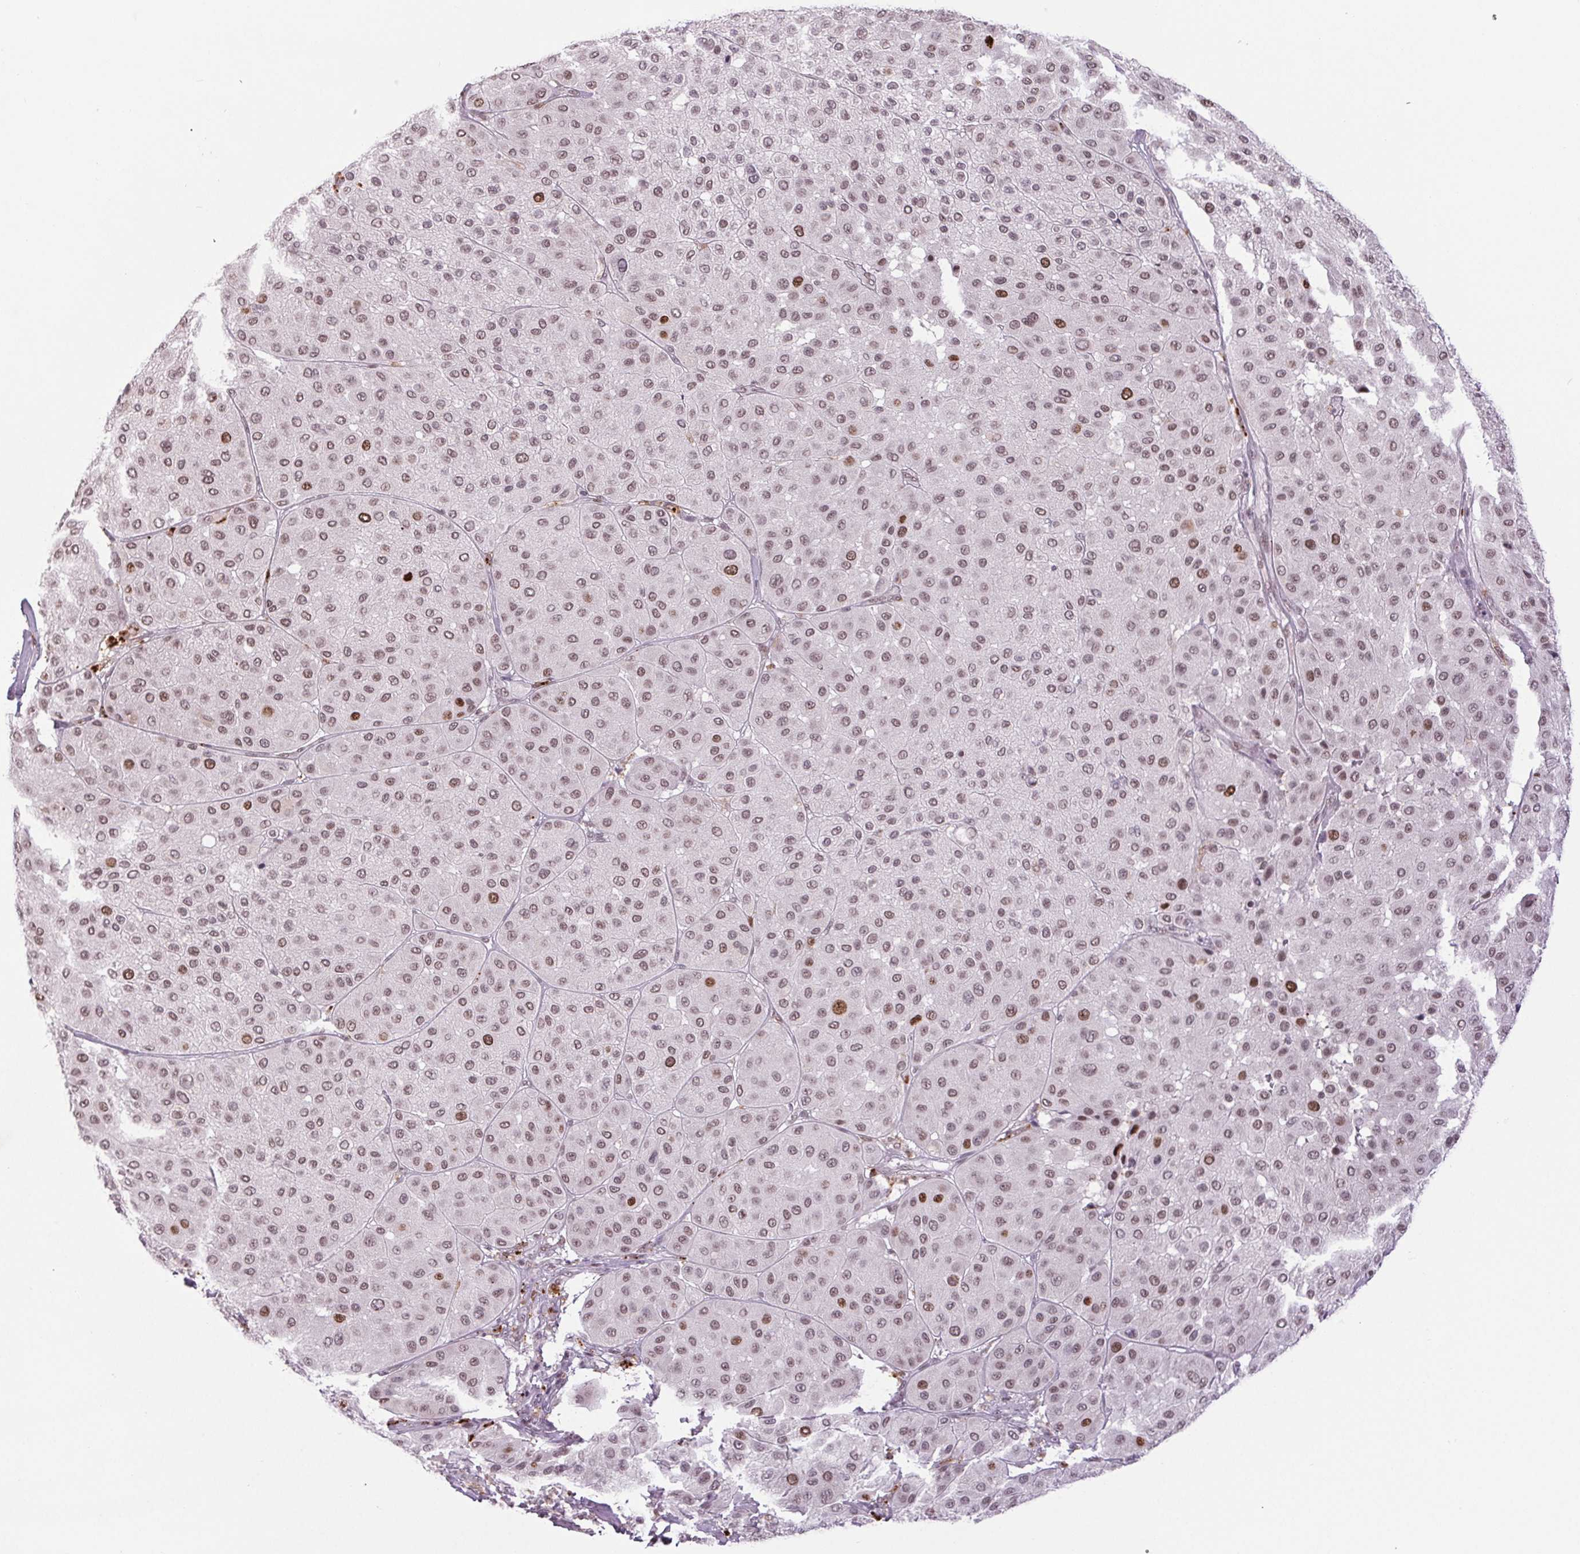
{"staining": {"intensity": "moderate", "quantity": "25%-75%", "location": "nuclear"}, "tissue": "melanoma", "cell_type": "Tumor cells", "image_type": "cancer", "snomed": [{"axis": "morphology", "description": "Malignant melanoma, Metastatic site"}, {"axis": "topography", "description": "Smooth muscle"}], "caption": "Protein expression analysis of human melanoma reveals moderate nuclear expression in approximately 25%-75% of tumor cells.", "gene": "SMIM6", "patient": {"sex": "male", "age": 41}}